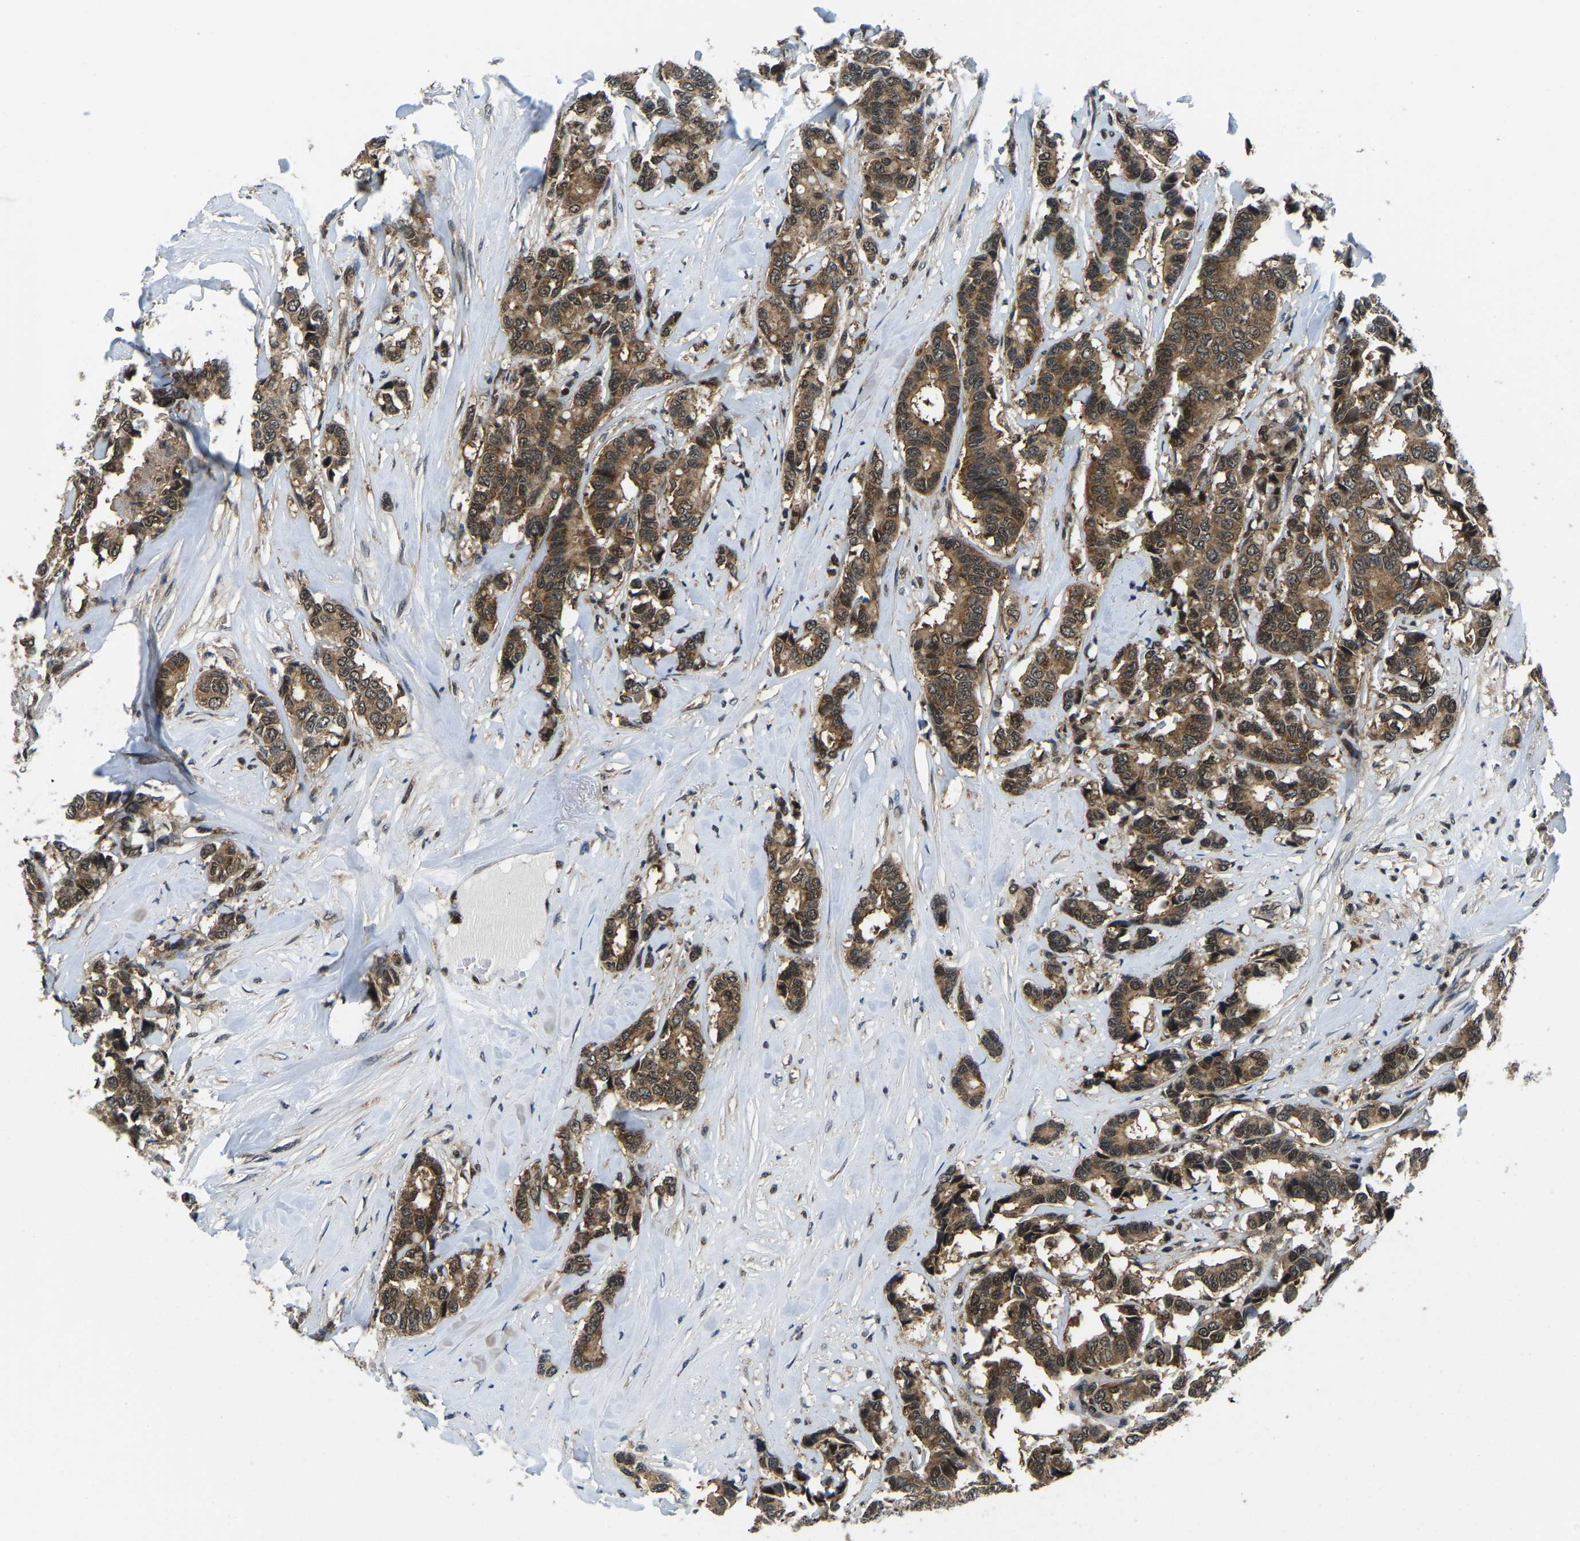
{"staining": {"intensity": "moderate", "quantity": ">75%", "location": "cytoplasmic/membranous,nuclear"}, "tissue": "breast cancer", "cell_type": "Tumor cells", "image_type": "cancer", "snomed": [{"axis": "morphology", "description": "Duct carcinoma"}, {"axis": "topography", "description": "Breast"}], "caption": "Moderate cytoplasmic/membranous and nuclear positivity is appreciated in about >75% of tumor cells in breast infiltrating ductal carcinoma.", "gene": "DFFA", "patient": {"sex": "female", "age": 87}}